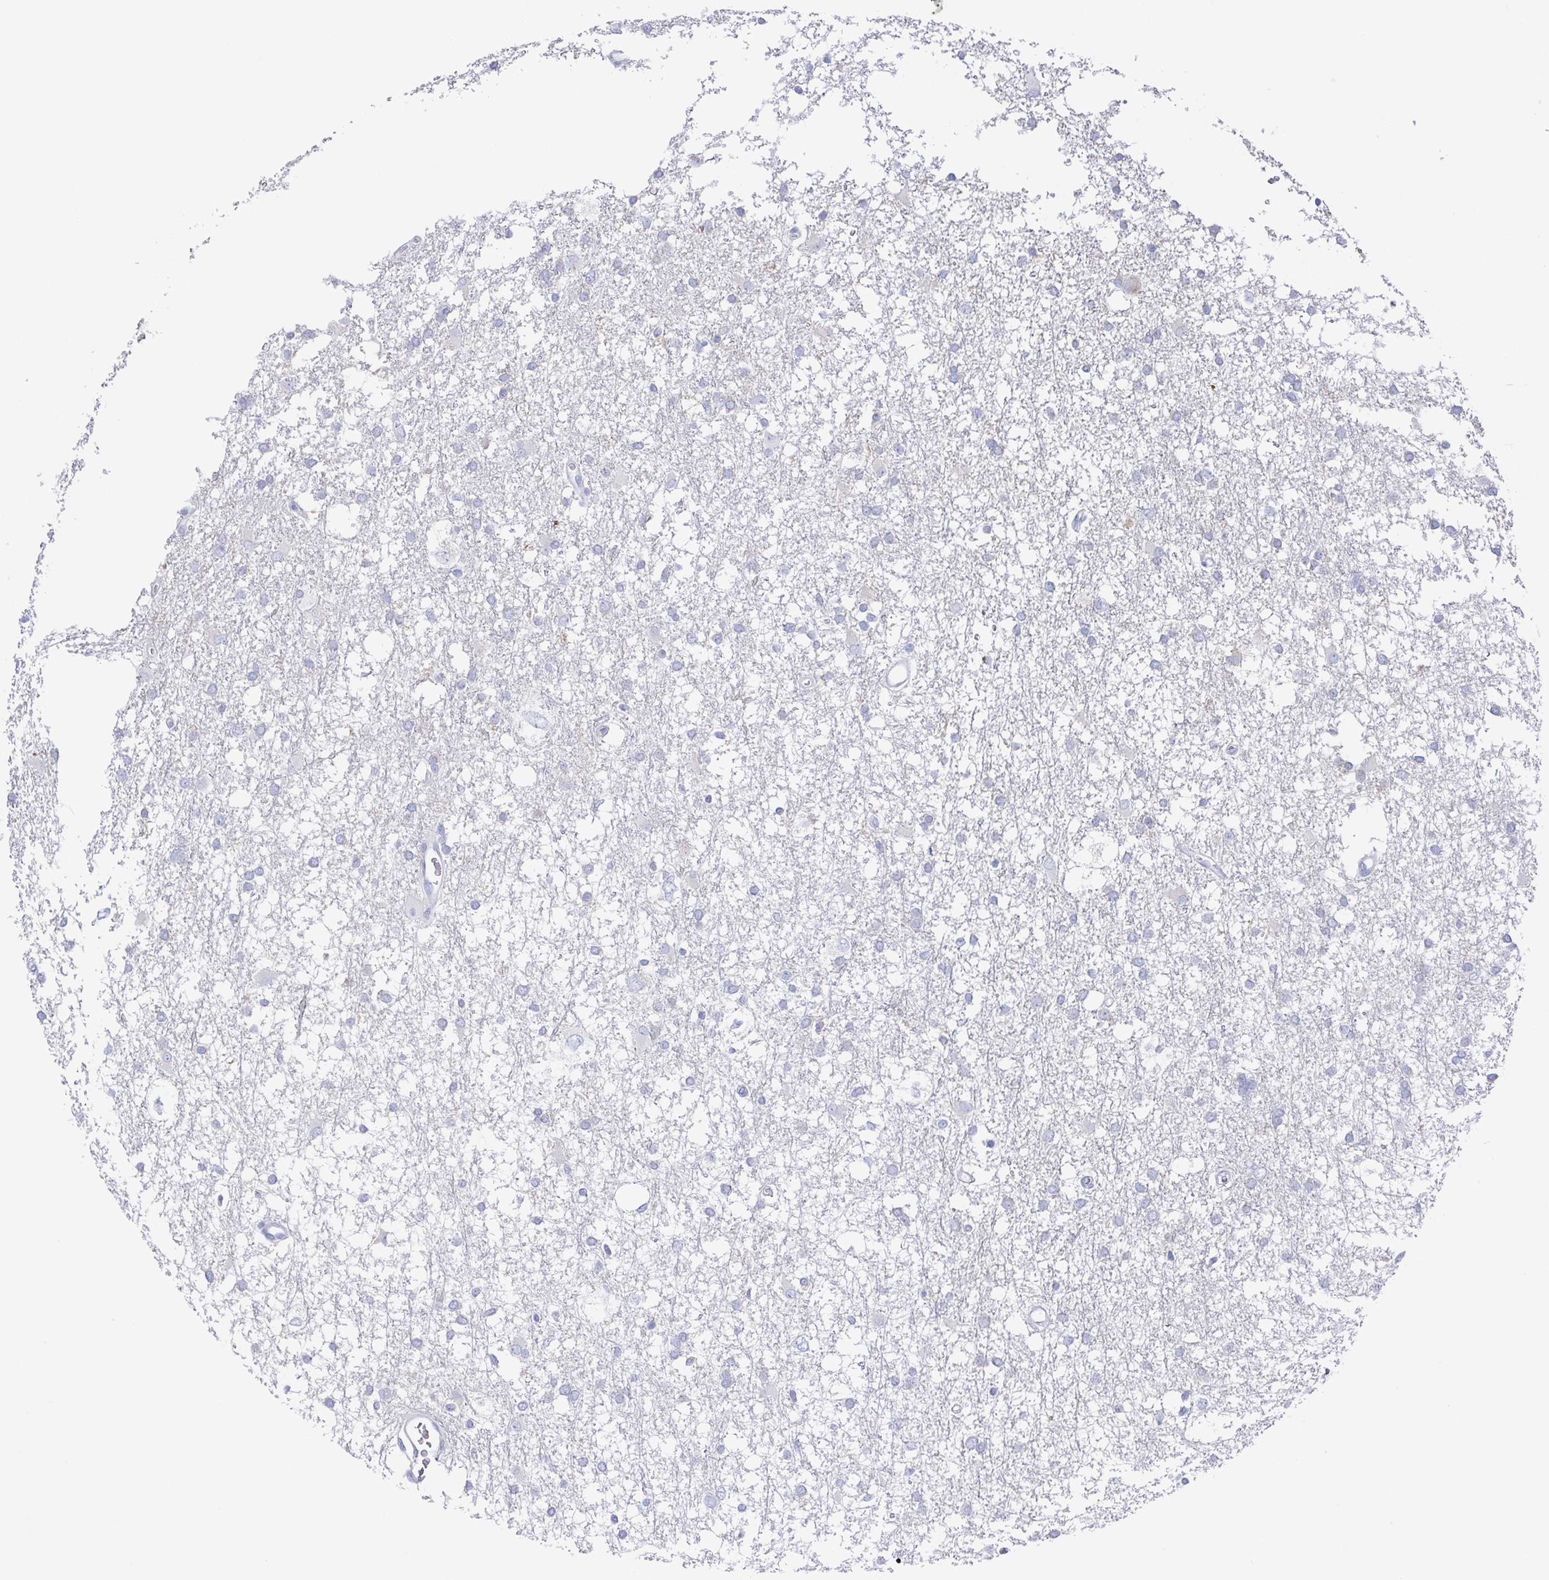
{"staining": {"intensity": "negative", "quantity": "none", "location": "none"}, "tissue": "glioma", "cell_type": "Tumor cells", "image_type": "cancer", "snomed": [{"axis": "morphology", "description": "Glioma, malignant, High grade"}, {"axis": "topography", "description": "Brain"}], "caption": "Human glioma stained for a protein using immunohistochemistry (IHC) reveals no staining in tumor cells.", "gene": "FCGR3A", "patient": {"sex": "male", "age": 61}}